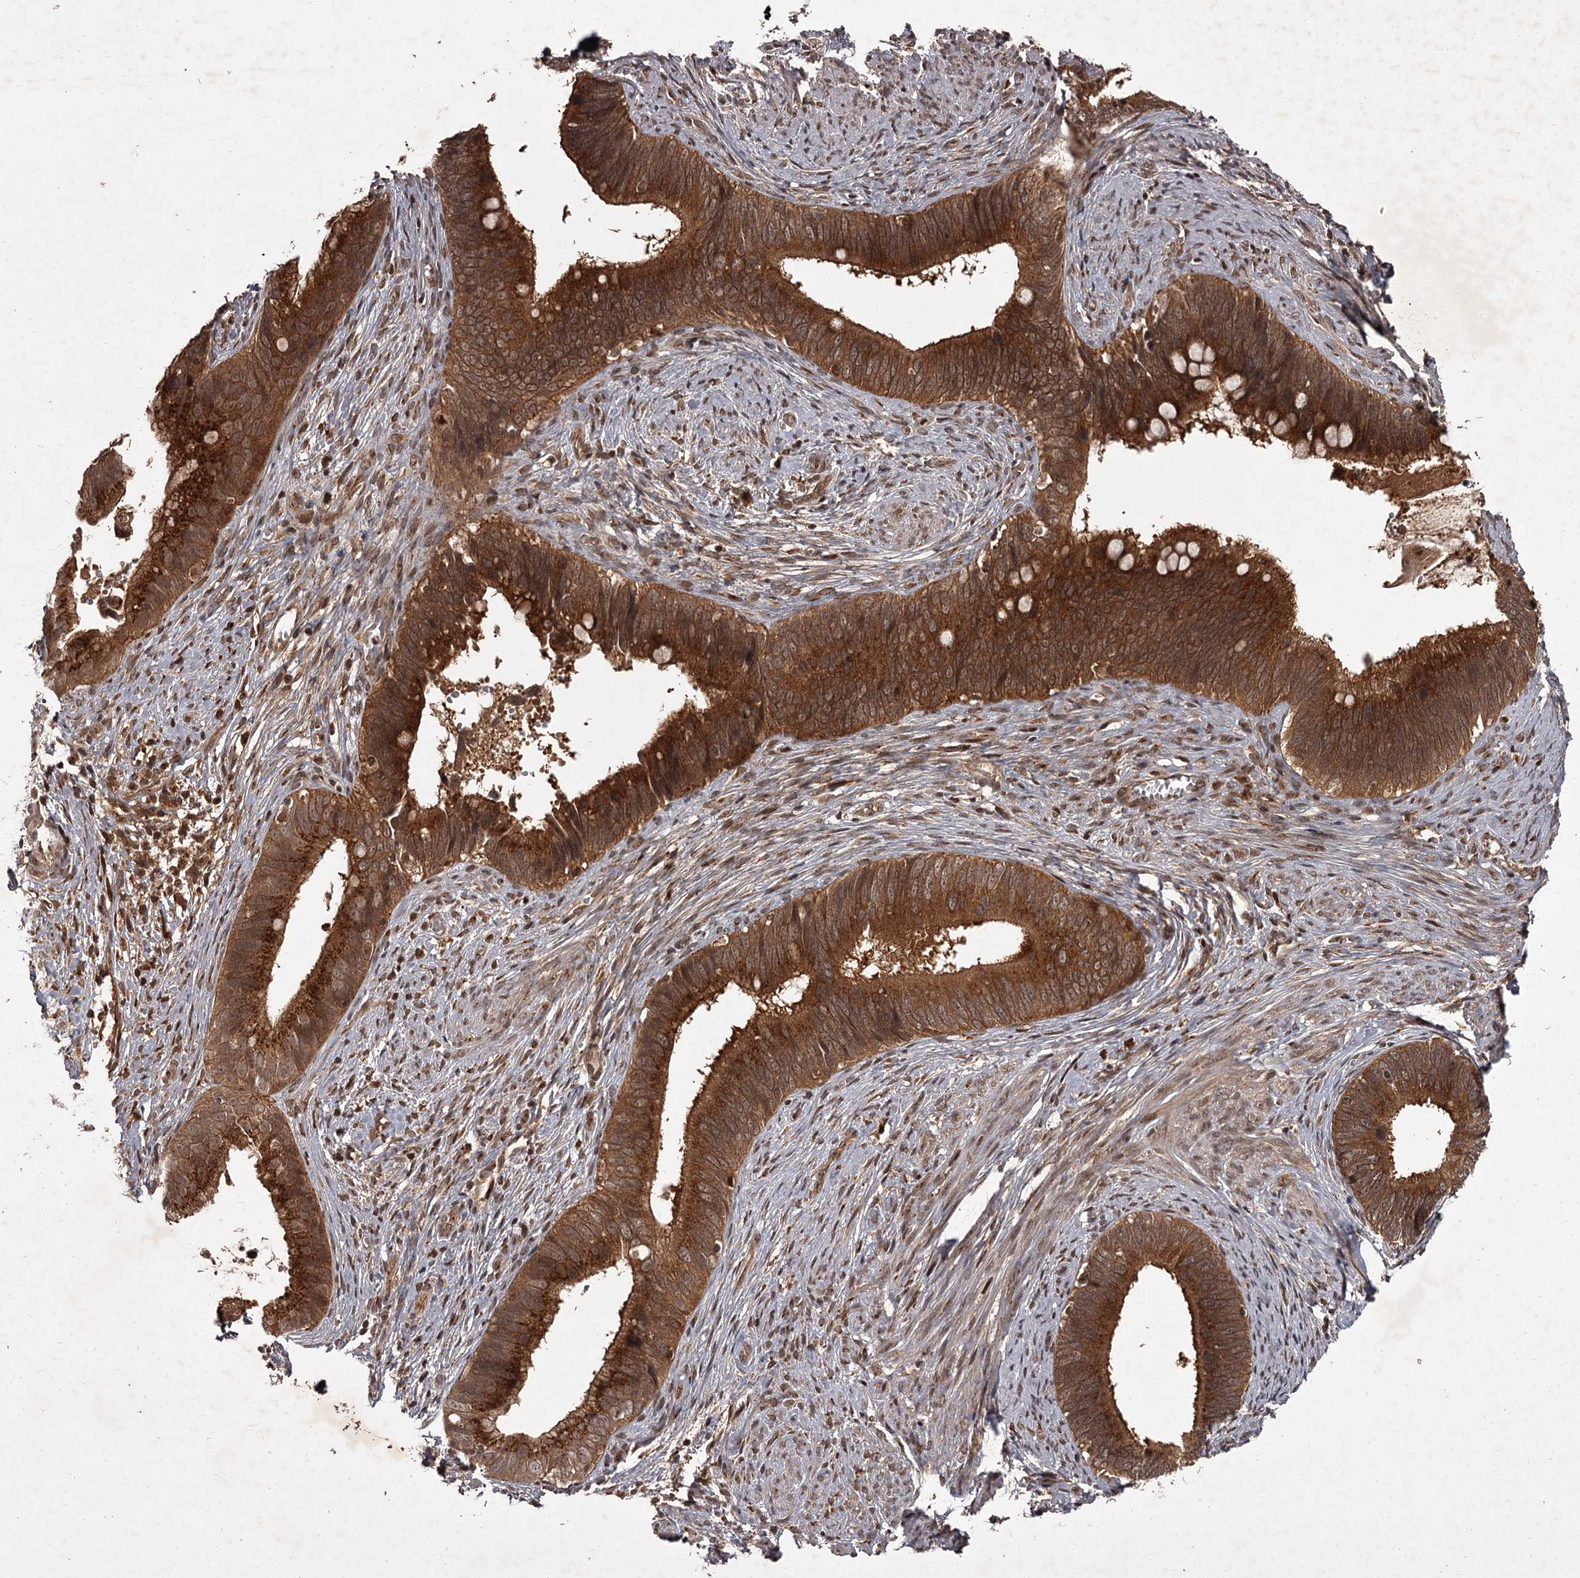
{"staining": {"intensity": "strong", "quantity": ">75%", "location": "cytoplasmic/membranous"}, "tissue": "cervical cancer", "cell_type": "Tumor cells", "image_type": "cancer", "snomed": [{"axis": "morphology", "description": "Adenocarcinoma, NOS"}, {"axis": "topography", "description": "Cervix"}], "caption": "Protein staining of cervical cancer tissue demonstrates strong cytoplasmic/membranous positivity in approximately >75% of tumor cells.", "gene": "TBC1D23", "patient": {"sex": "female", "age": 42}}